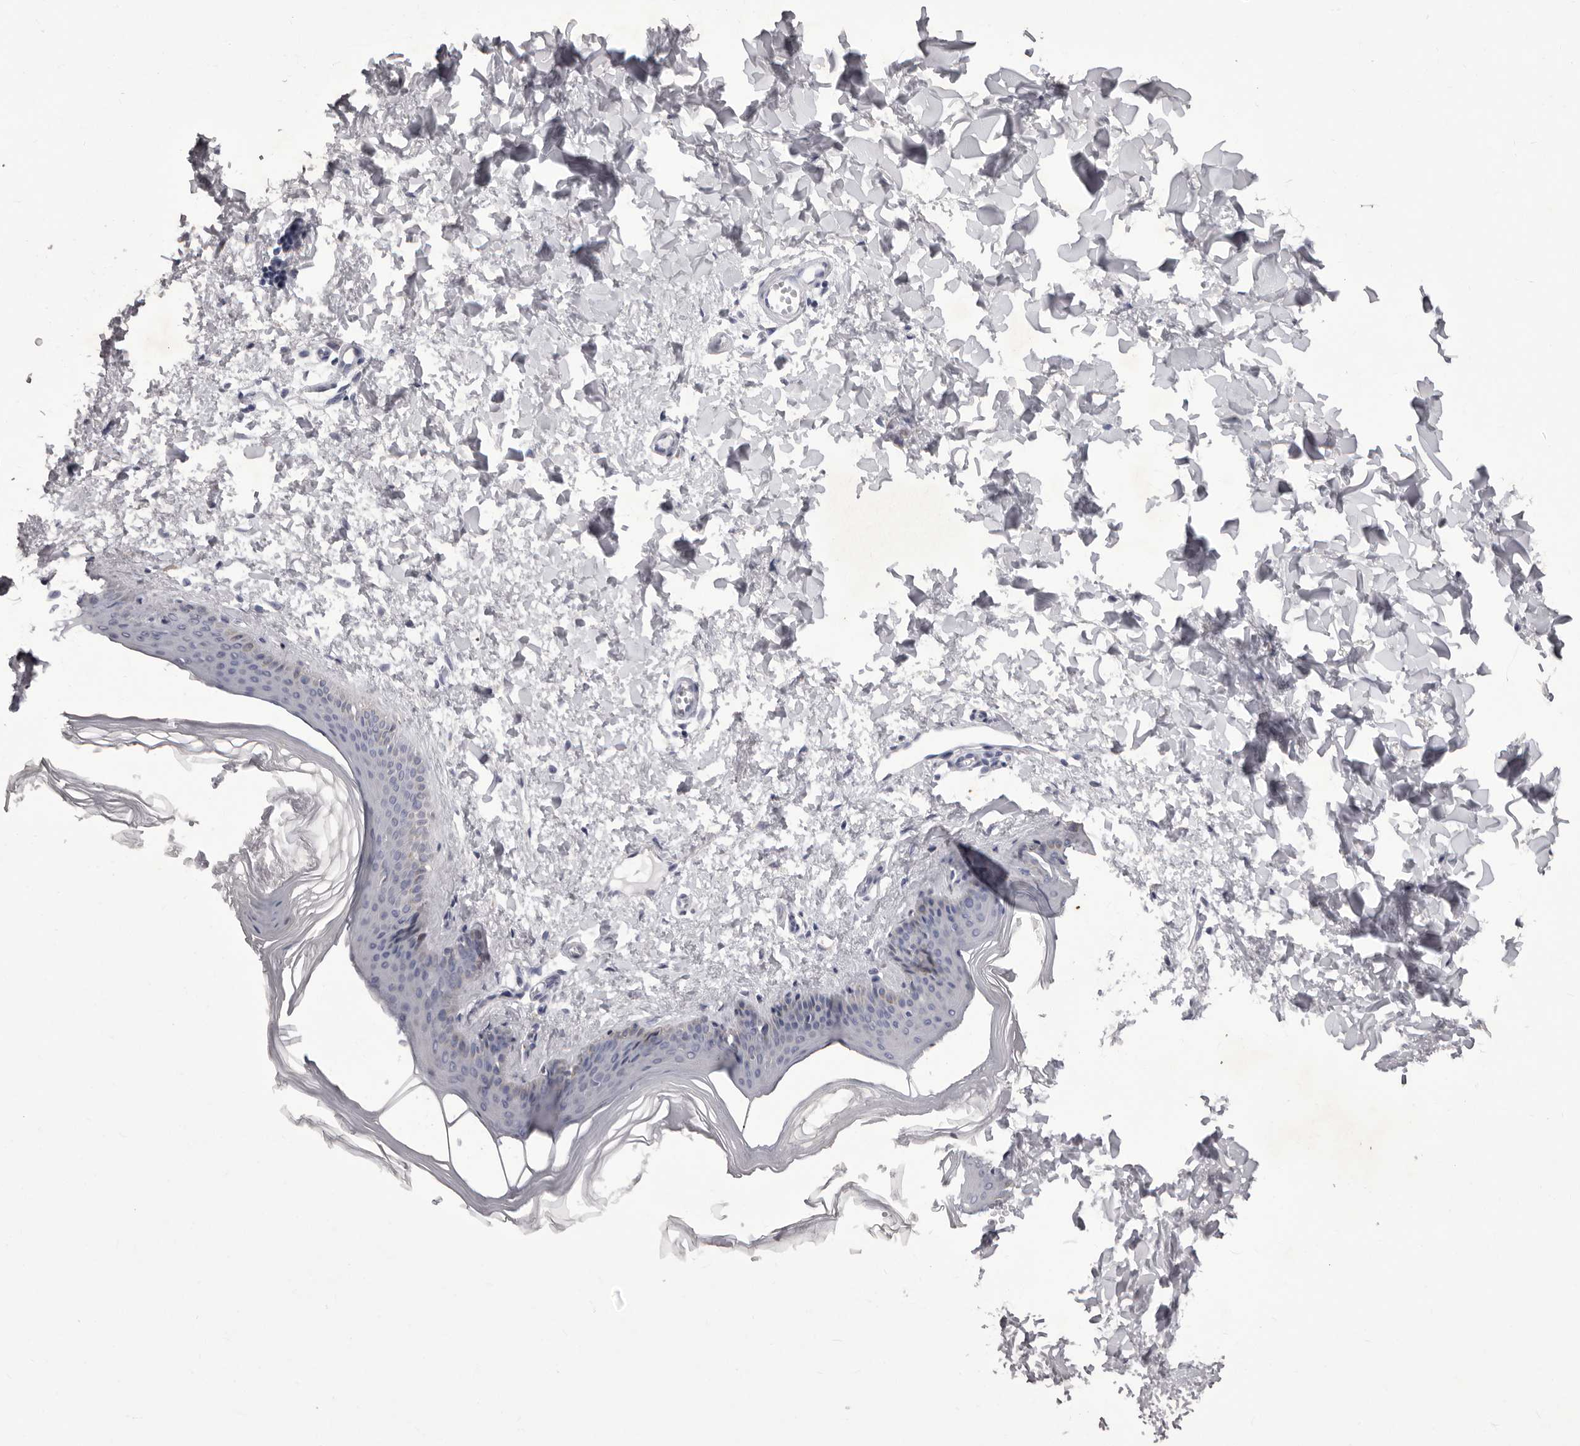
{"staining": {"intensity": "negative", "quantity": "none", "location": "none"}, "tissue": "skin", "cell_type": "Fibroblasts", "image_type": "normal", "snomed": [{"axis": "morphology", "description": "Normal tissue, NOS"}, {"axis": "topography", "description": "Skin"}], "caption": "High power microscopy image of an immunohistochemistry (IHC) histopathology image of benign skin, revealing no significant expression in fibroblasts.", "gene": "P2RX6", "patient": {"sex": "female", "age": 27}}